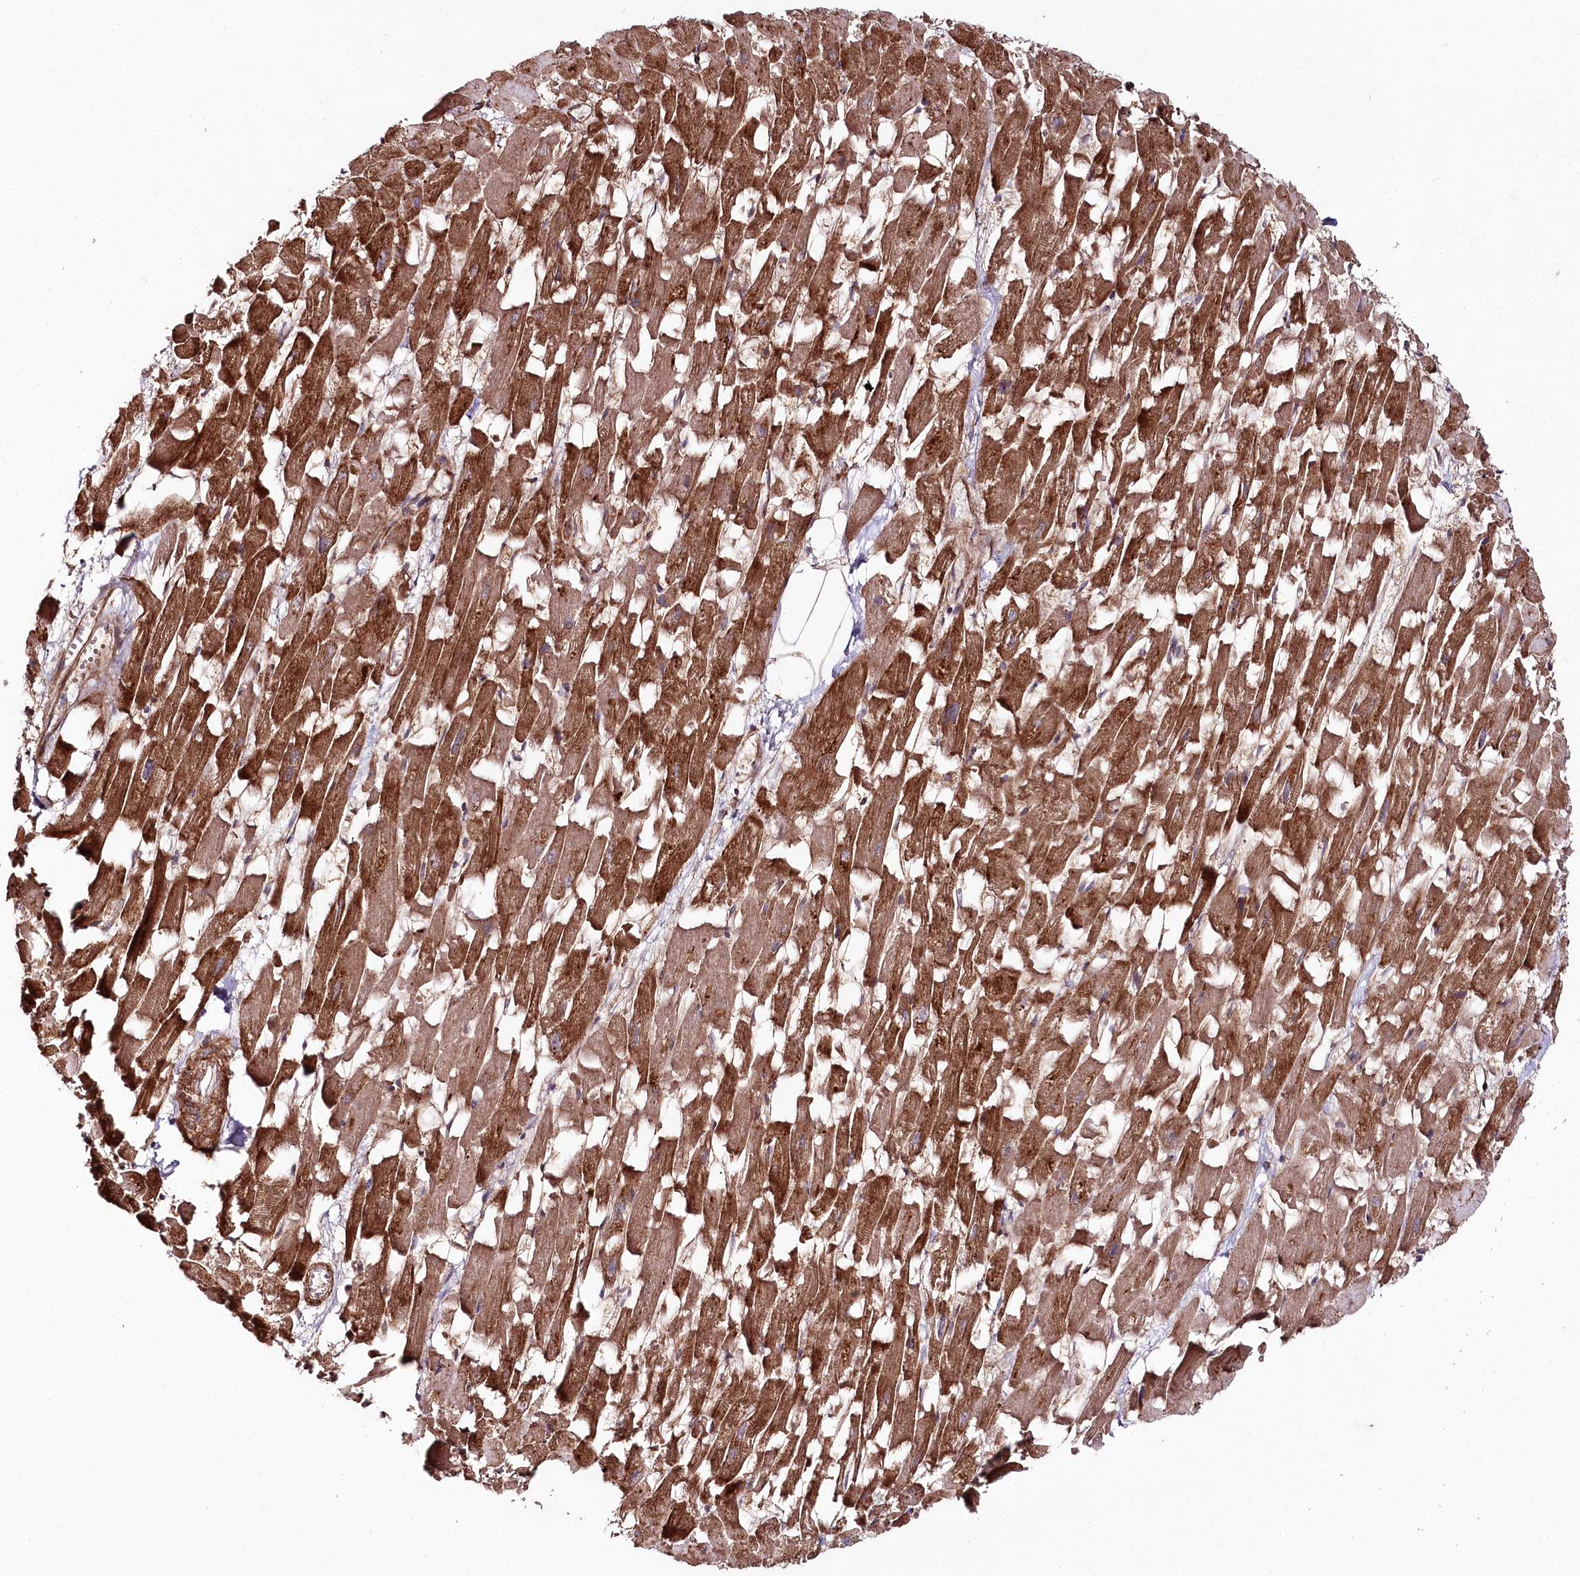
{"staining": {"intensity": "strong", "quantity": ">75%", "location": "cytoplasmic/membranous"}, "tissue": "heart muscle", "cell_type": "Cardiomyocytes", "image_type": "normal", "snomed": [{"axis": "morphology", "description": "Normal tissue, NOS"}, {"axis": "topography", "description": "Heart"}], "caption": "This histopathology image displays benign heart muscle stained with immunohistochemistry (IHC) to label a protein in brown. The cytoplasmic/membranous of cardiomyocytes show strong positivity for the protein. Nuclei are counter-stained blue.", "gene": "PHLDB1", "patient": {"sex": "female", "age": 64}}